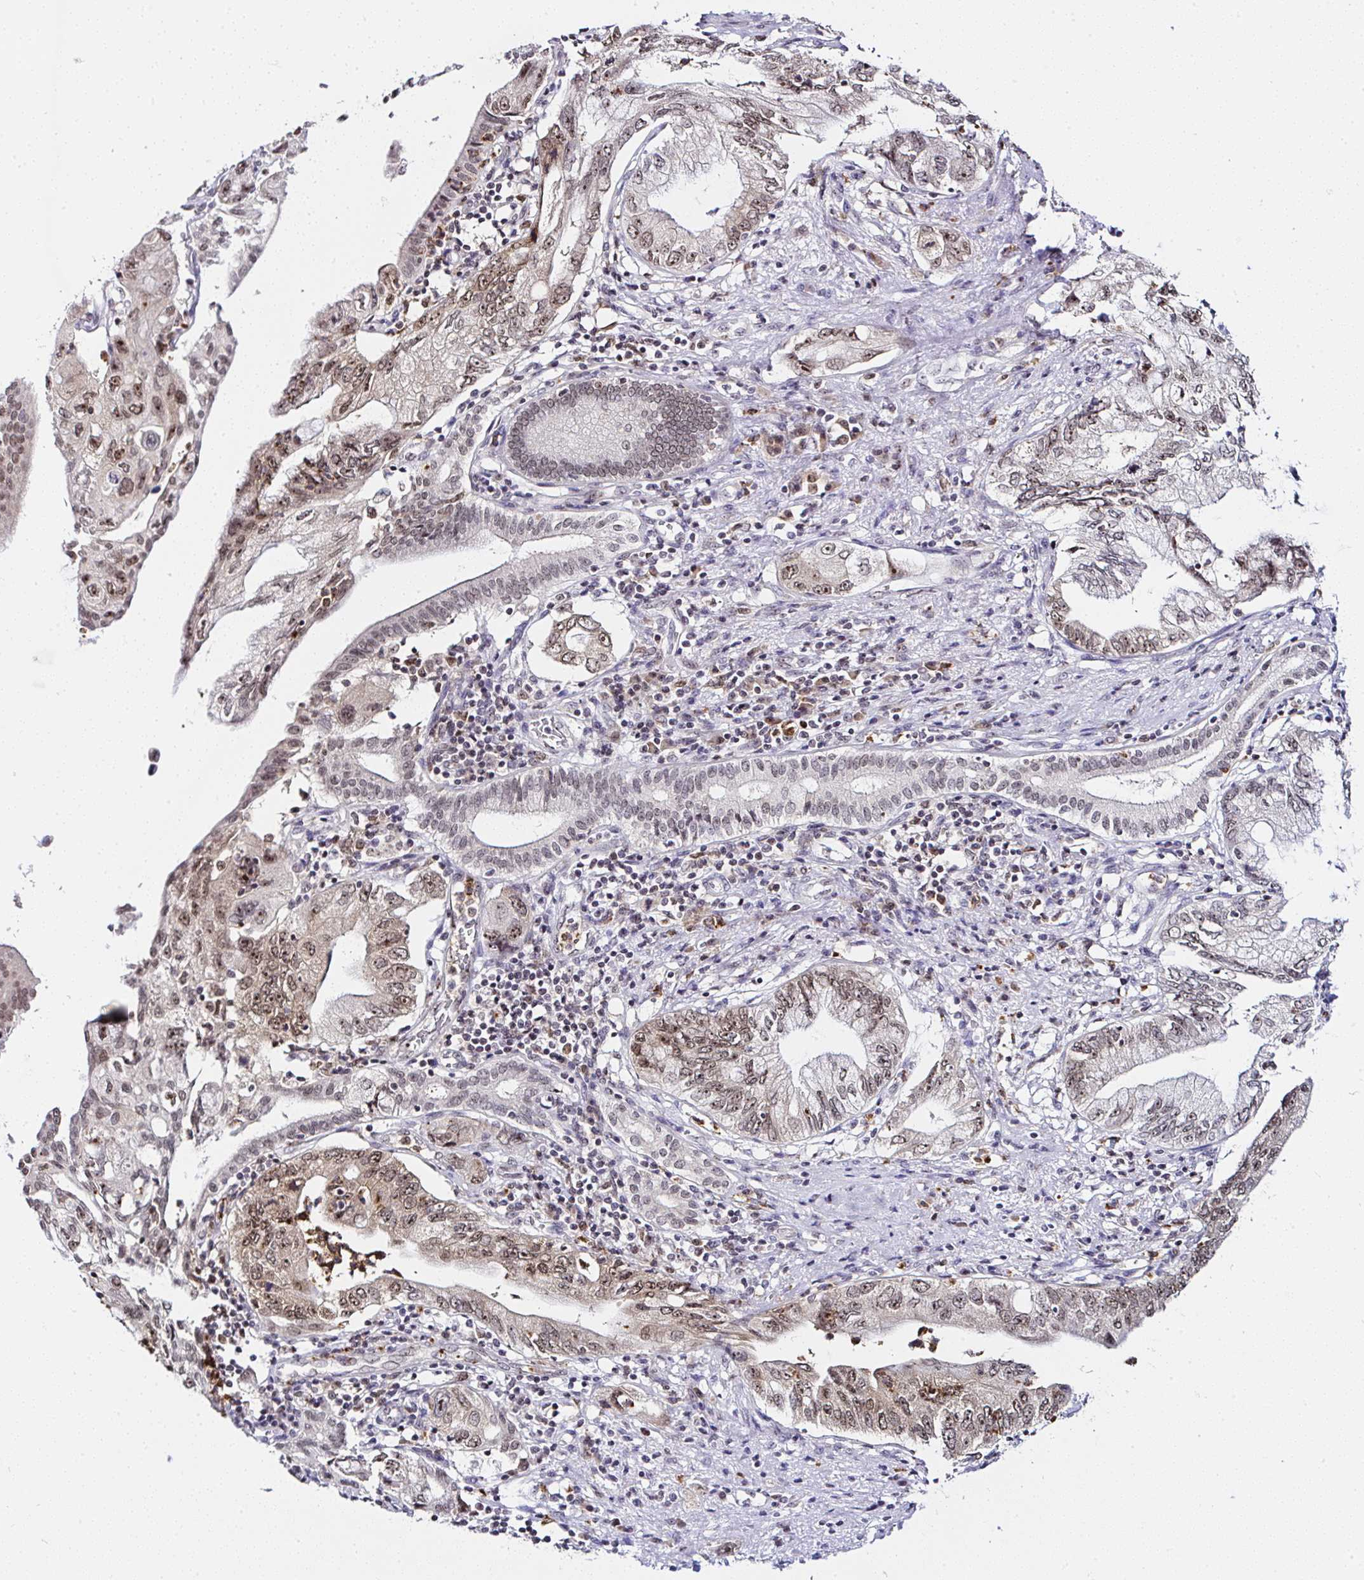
{"staining": {"intensity": "moderate", "quantity": ">75%", "location": "nuclear"}, "tissue": "pancreatic cancer", "cell_type": "Tumor cells", "image_type": "cancer", "snomed": [{"axis": "morphology", "description": "Adenocarcinoma, NOS"}, {"axis": "topography", "description": "Pancreas"}], "caption": "Immunohistochemistry staining of pancreatic cancer (adenocarcinoma), which displays medium levels of moderate nuclear expression in about >75% of tumor cells indicating moderate nuclear protein staining. The staining was performed using DAB (3,3'-diaminobenzidine) (brown) for protein detection and nuclei were counterstained in hematoxylin (blue).", "gene": "PTPN2", "patient": {"sex": "female", "age": 73}}